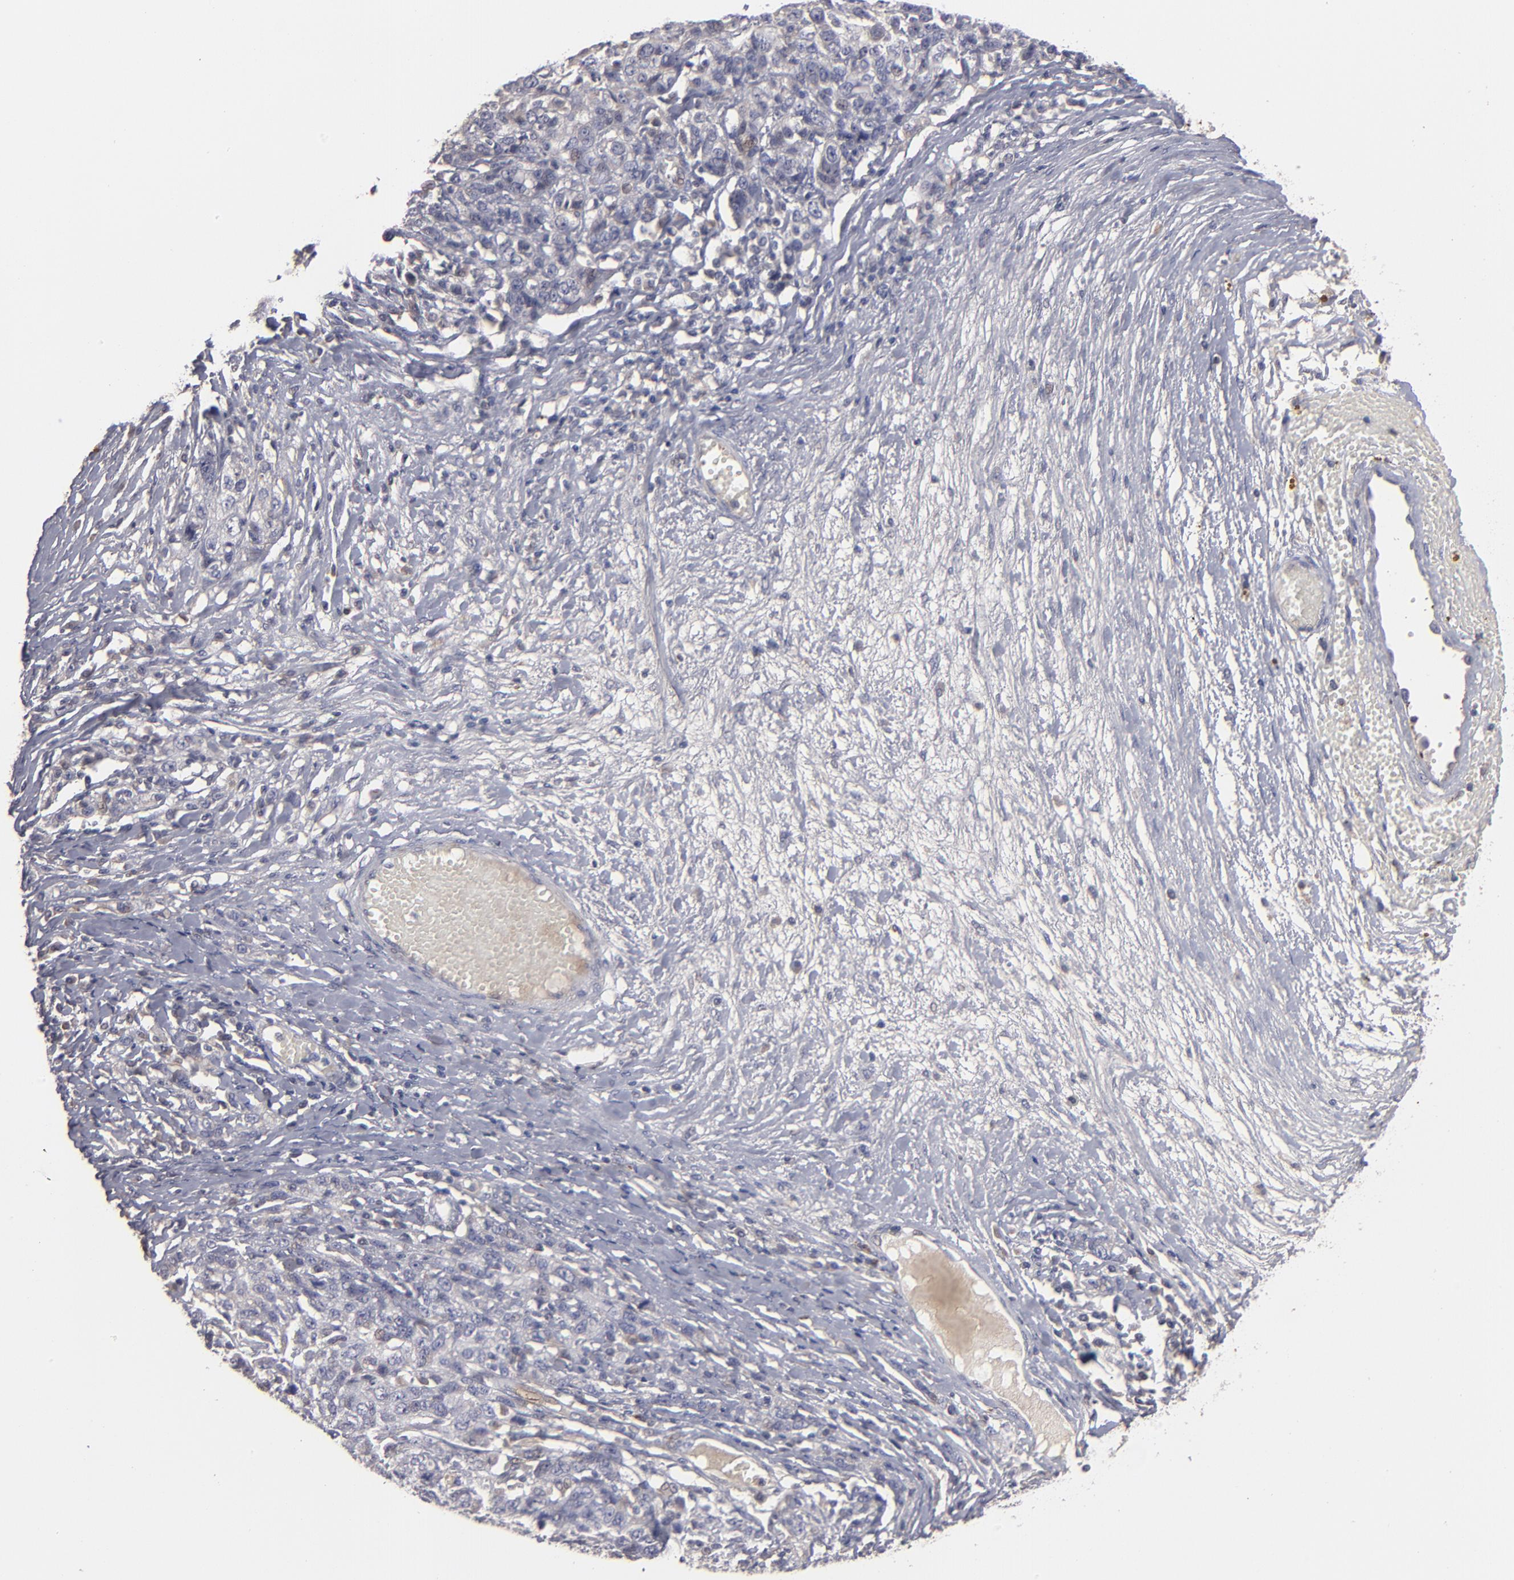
{"staining": {"intensity": "negative", "quantity": "none", "location": "none"}, "tissue": "ovarian cancer", "cell_type": "Tumor cells", "image_type": "cancer", "snomed": [{"axis": "morphology", "description": "Cystadenocarcinoma, serous, NOS"}, {"axis": "topography", "description": "Ovary"}], "caption": "Tumor cells show no significant staining in ovarian cancer.", "gene": "GPM6B", "patient": {"sex": "female", "age": 71}}